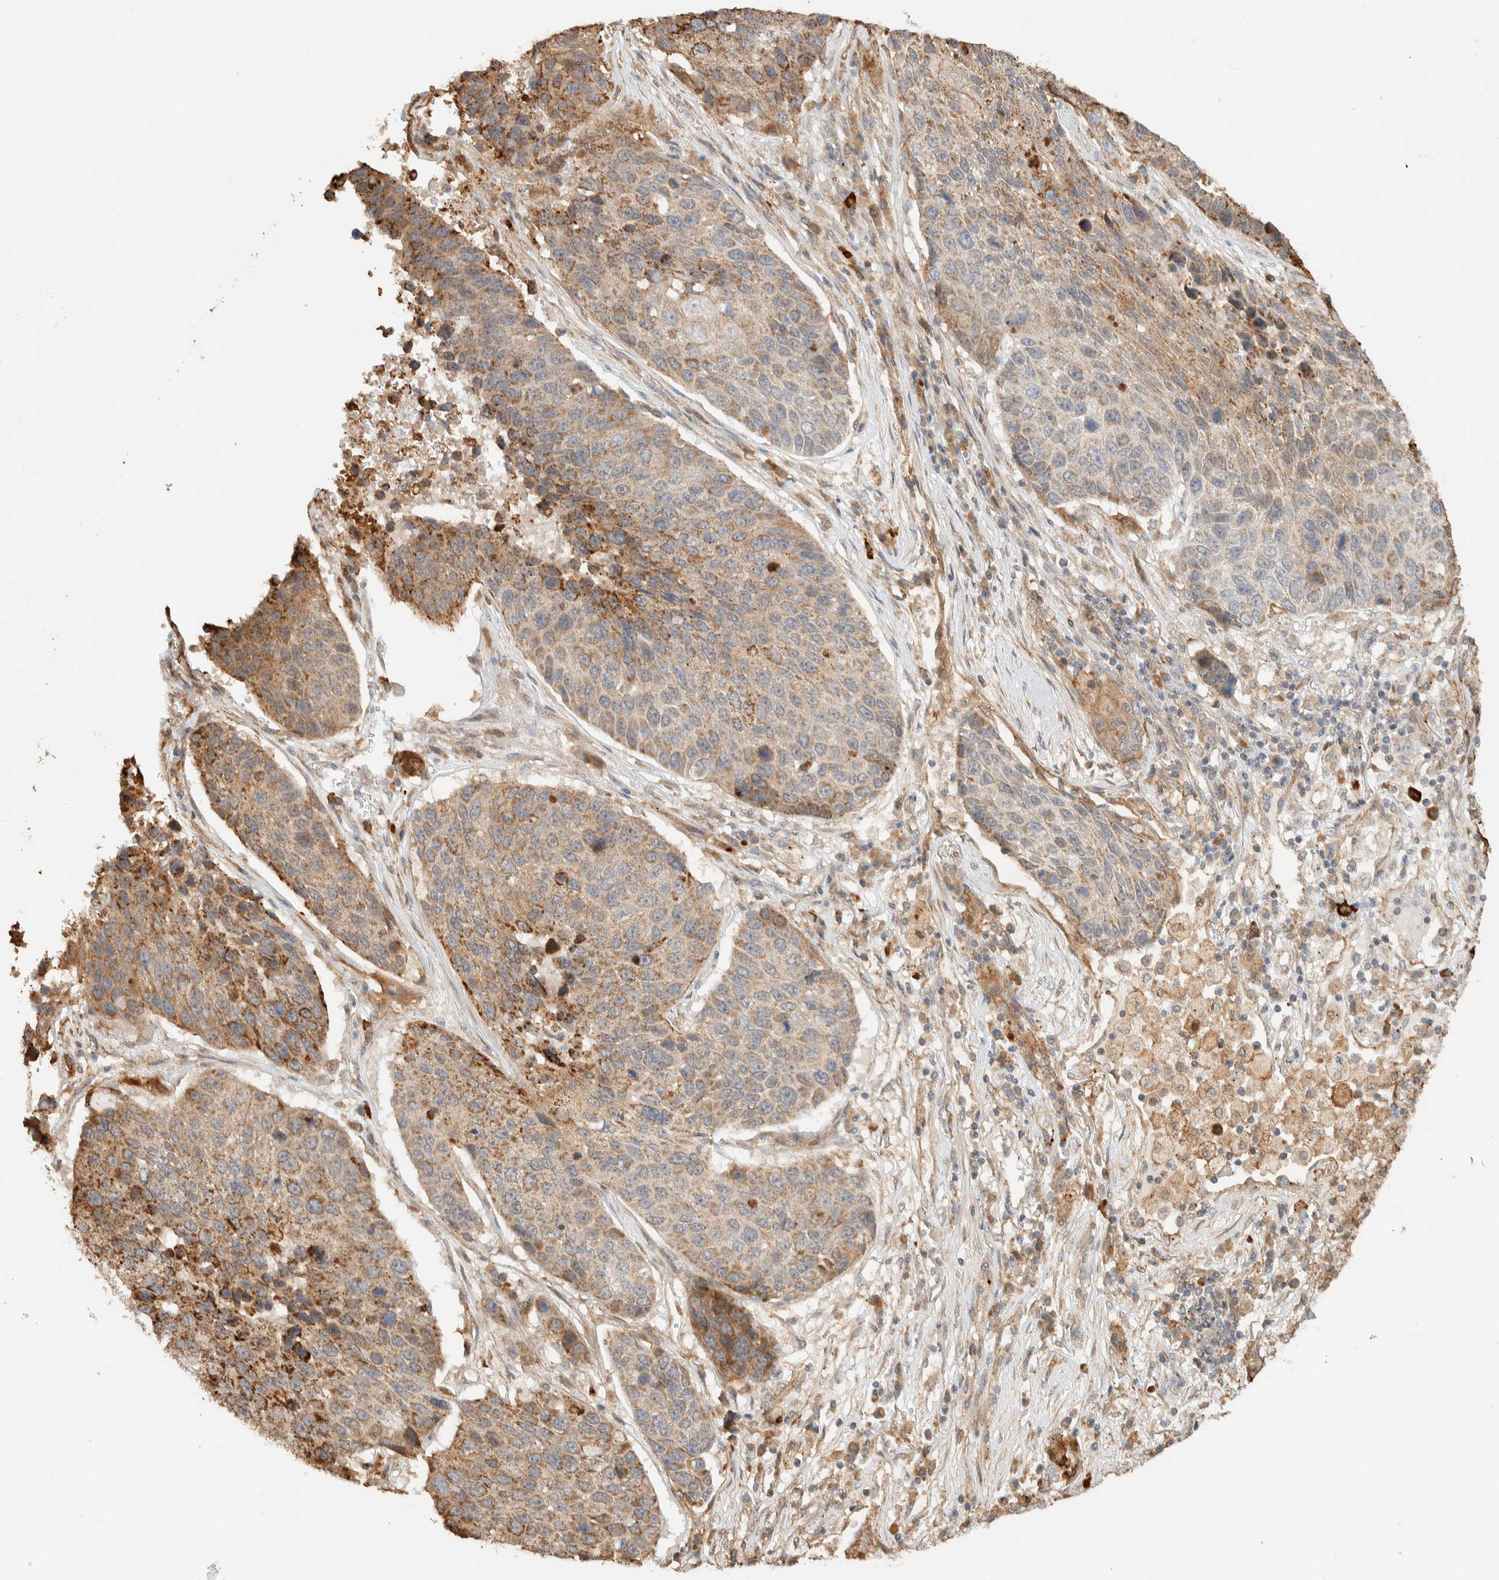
{"staining": {"intensity": "moderate", "quantity": ">75%", "location": "cytoplasmic/membranous"}, "tissue": "lung cancer", "cell_type": "Tumor cells", "image_type": "cancer", "snomed": [{"axis": "morphology", "description": "Squamous cell carcinoma, NOS"}, {"axis": "topography", "description": "Lung"}], "caption": "A histopathology image of human lung cancer stained for a protein demonstrates moderate cytoplasmic/membranous brown staining in tumor cells.", "gene": "KIF9", "patient": {"sex": "male", "age": 61}}